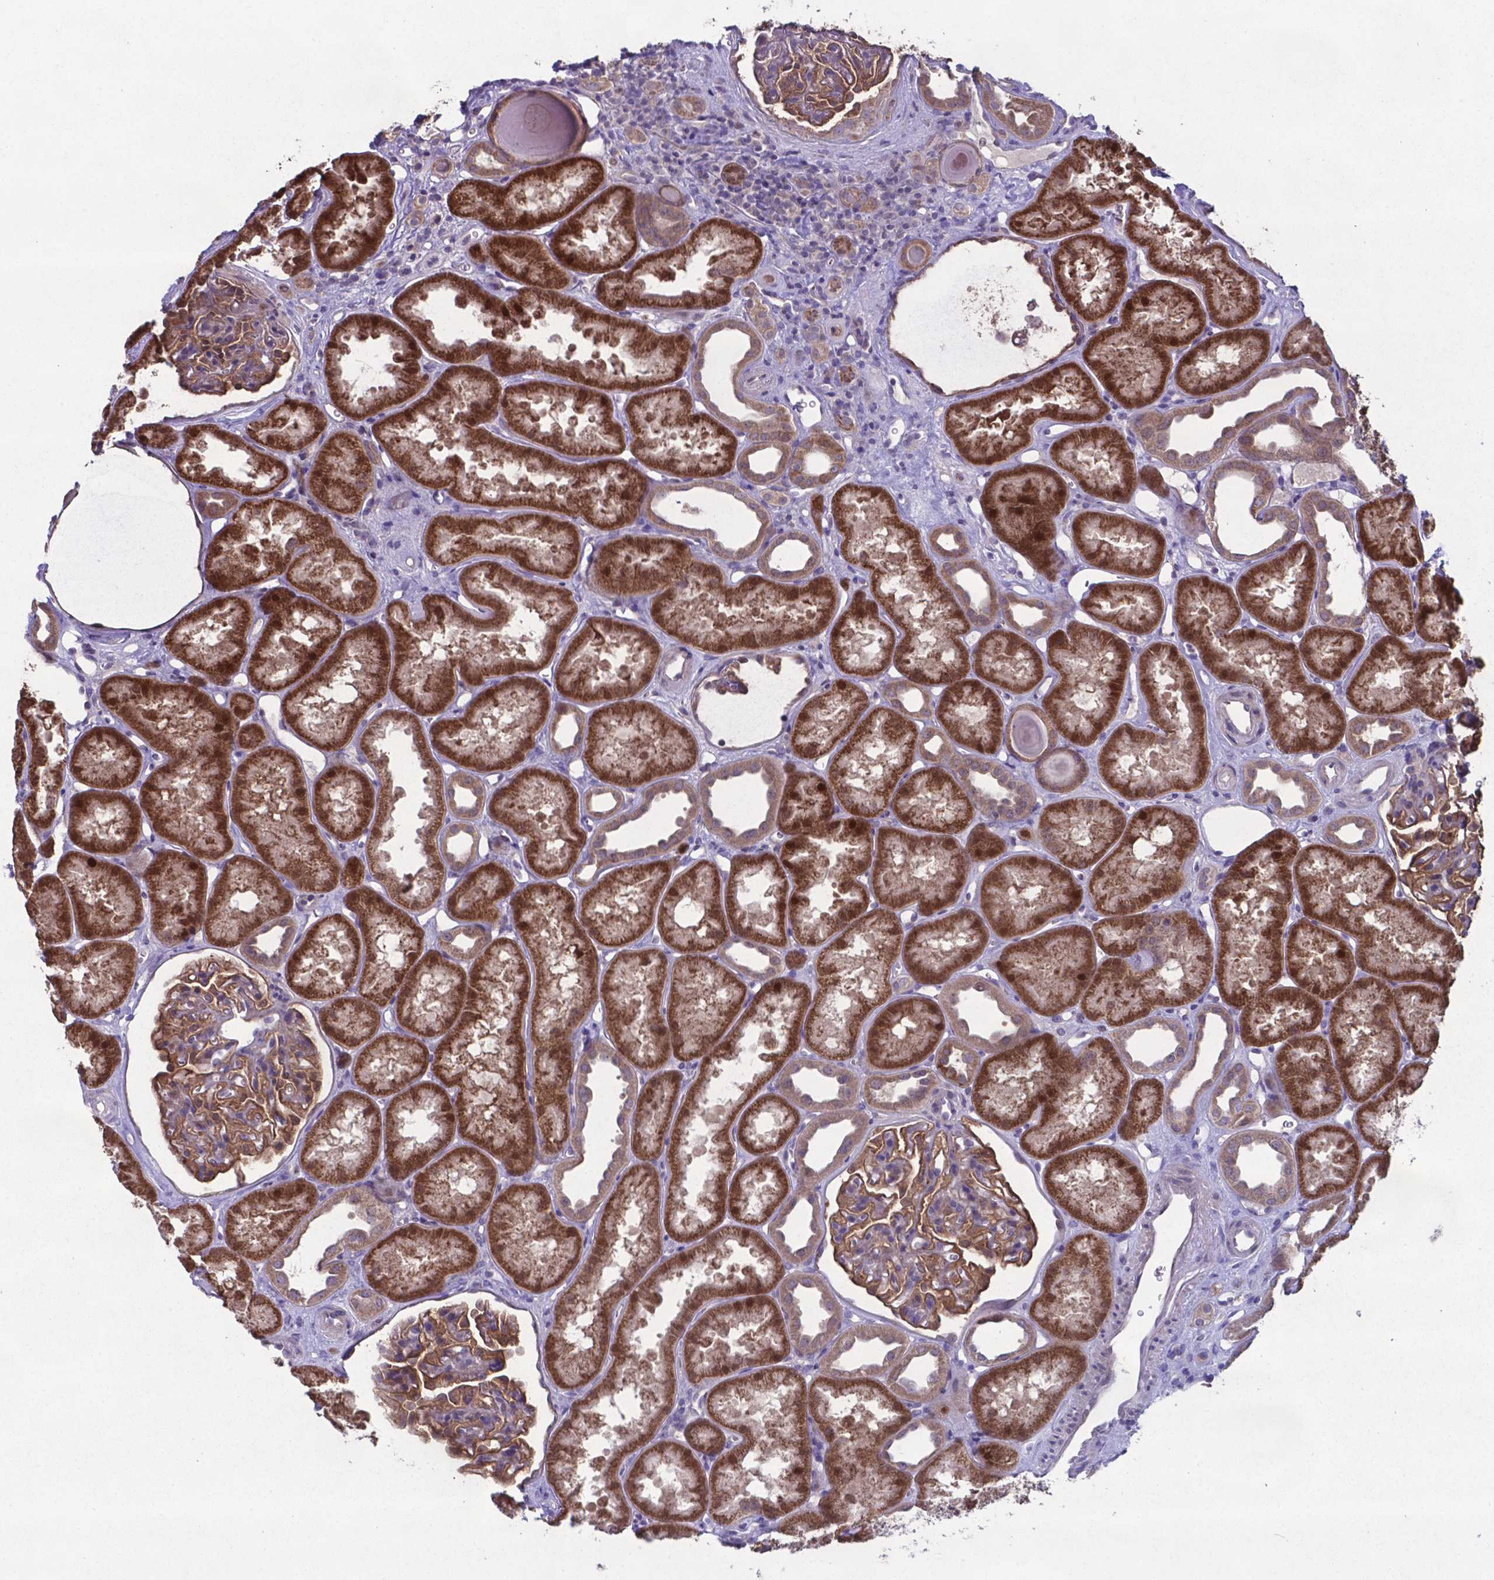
{"staining": {"intensity": "moderate", "quantity": ">75%", "location": "cytoplasmic/membranous"}, "tissue": "kidney", "cell_type": "Cells in glomeruli", "image_type": "normal", "snomed": [{"axis": "morphology", "description": "Normal tissue, NOS"}, {"axis": "topography", "description": "Kidney"}], "caption": "A brown stain highlights moderate cytoplasmic/membranous staining of a protein in cells in glomeruli of normal kidney. (DAB (3,3'-diaminobenzidine) IHC with brightfield microscopy, high magnification).", "gene": "TYRO3", "patient": {"sex": "male", "age": 61}}